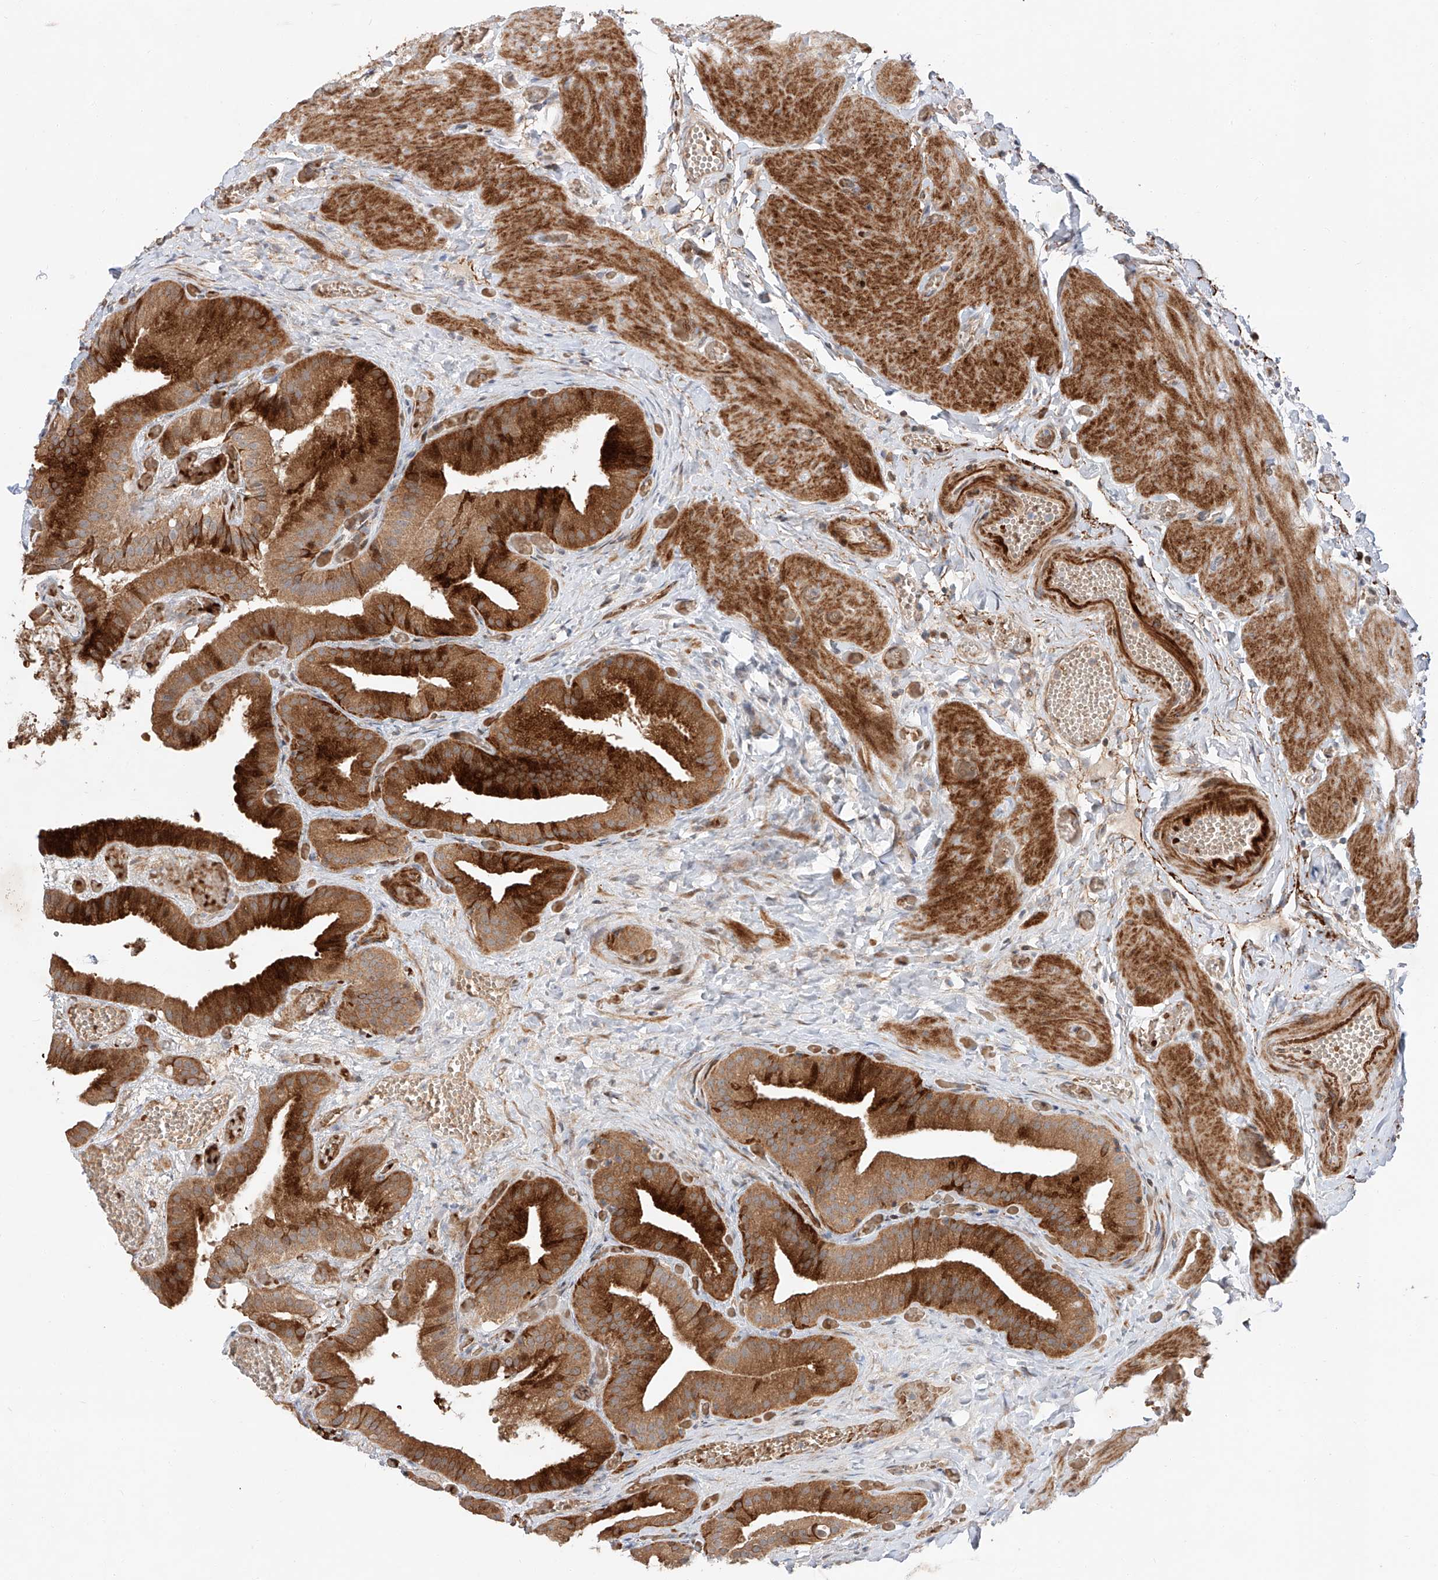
{"staining": {"intensity": "strong", "quantity": ">75%", "location": "cytoplasmic/membranous"}, "tissue": "gallbladder", "cell_type": "Glandular cells", "image_type": "normal", "snomed": [{"axis": "morphology", "description": "Normal tissue, NOS"}, {"axis": "topography", "description": "Gallbladder"}], "caption": "A photomicrograph showing strong cytoplasmic/membranous expression in approximately >75% of glandular cells in benign gallbladder, as visualized by brown immunohistochemical staining.", "gene": "USF3", "patient": {"sex": "female", "age": 64}}